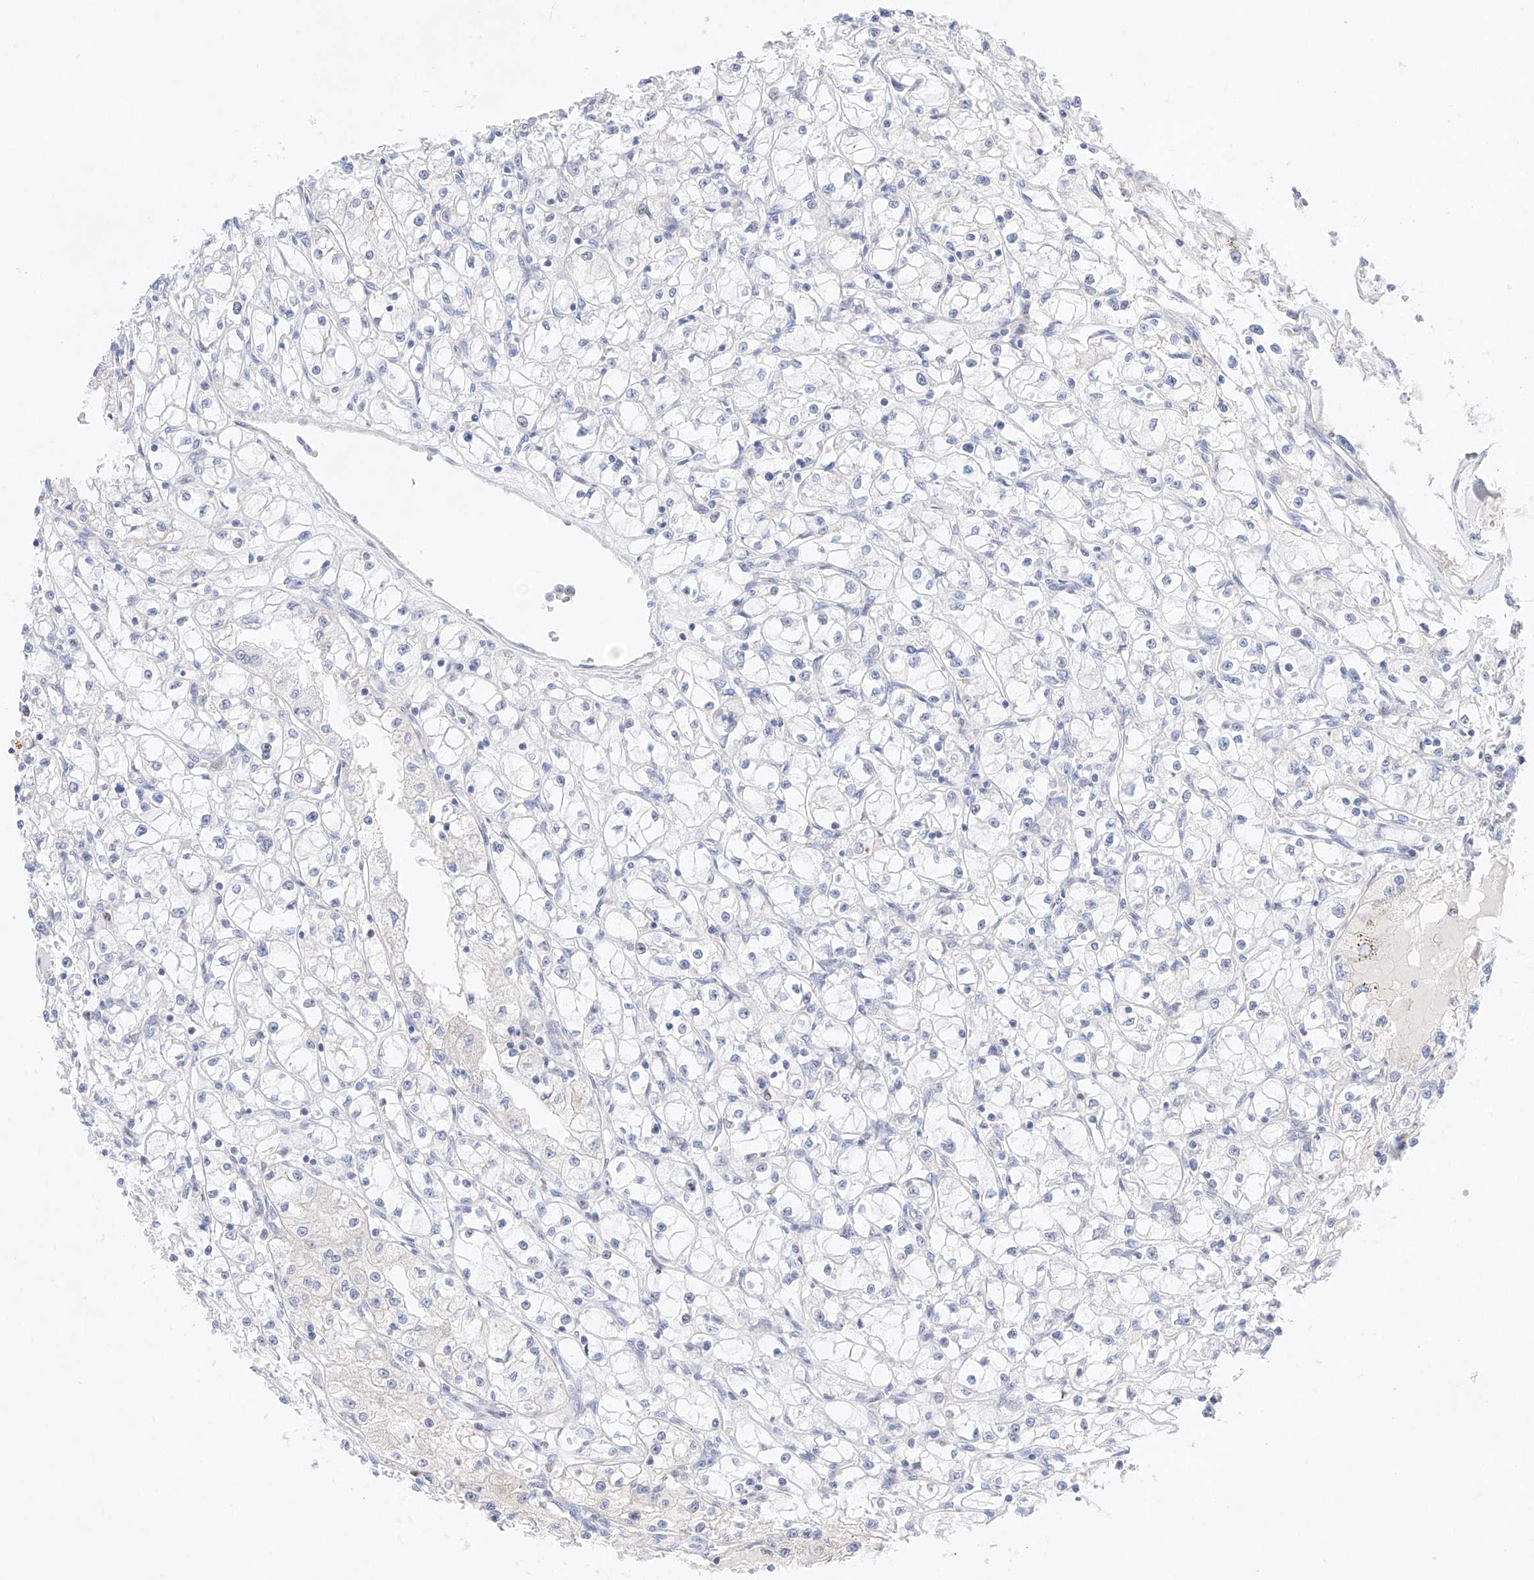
{"staining": {"intensity": "negative", "quantity": "none", "location": "none"}, "tissue": "renal cancer", "cell_type": "Tumor cells", "image_type": "cancer", "snomed": [{"axis": "morphology", "description": "Adenocarcinoma, NOS"}, {"axis": "topography", "description": "Kidney"}], "caption": "Immunohistochemical staining of adenocarcinoma (renal) shows no significant expression in tumor cells. Brightfield microscopy of immunohistochemistry stained with DAB (3,3'-diaminobenzidine) (brown) and hematoxylin (blue), captured at high magnification.", "gene": "NT5C3B", "patient": {"sex": "male", "age": 56}}